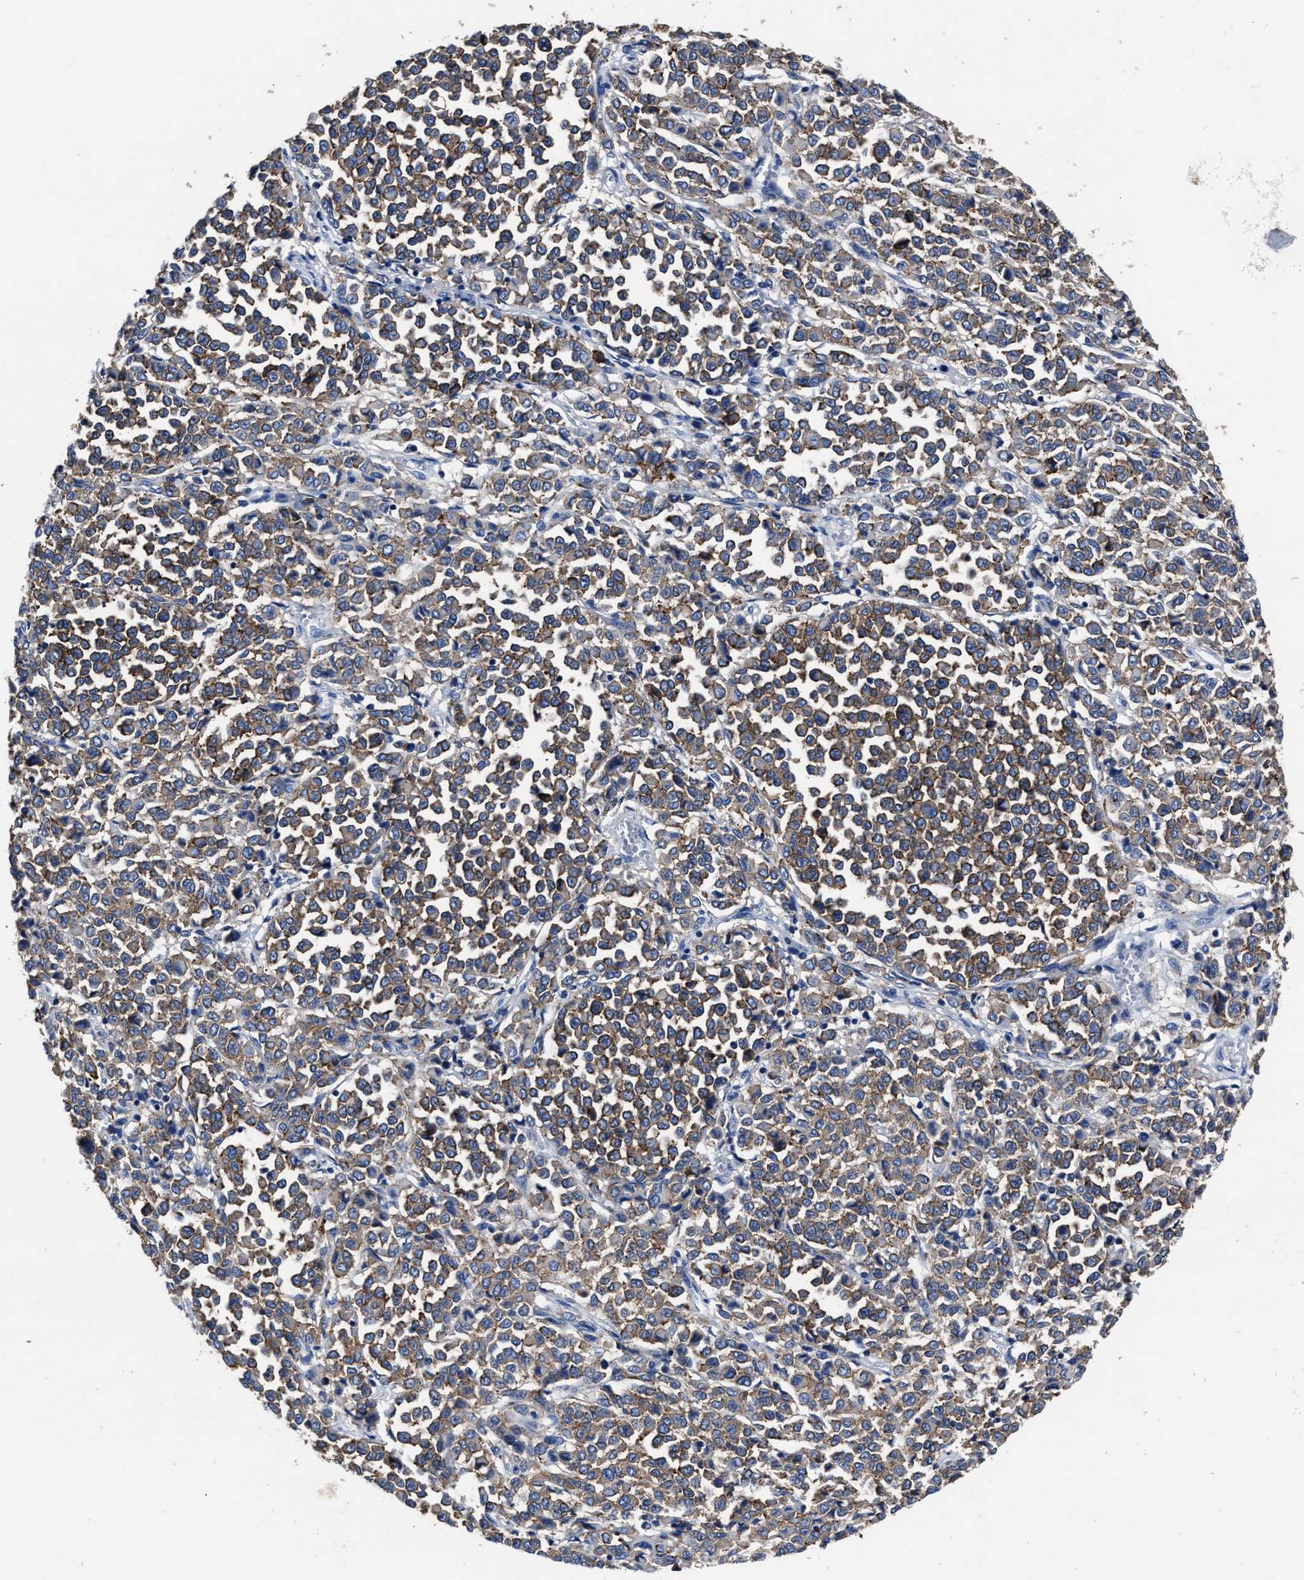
{"staining": {"intensity": "moderate", "quantity": ">75%", "location": "cytoplasmic/membranous"}, "tissue": "melanoma", "cell_type": "Tumor cells", "image_type": "cancer", "snomed": [{"axis": "morphology", "description": "Malignant melanoma, Metastatic site"}, {"axis": "topography", "description": "Pancreas"}], "caption": "DAB (3,3'-diaminobenzidine) immunohistochemical staining of human melanoma shows moderate cytoplasmic/membranous protein staining in about >75% of tumor cells. The staining was performed using DAB (3,3'-diaminobenzidine) to visualize the protein expression in brown, while the nuclei were stained in blue with hematoxylin (Magnification: 20x).", "gene": "LAMTOR4", "patient": {"sex": "female", "age": 30}}